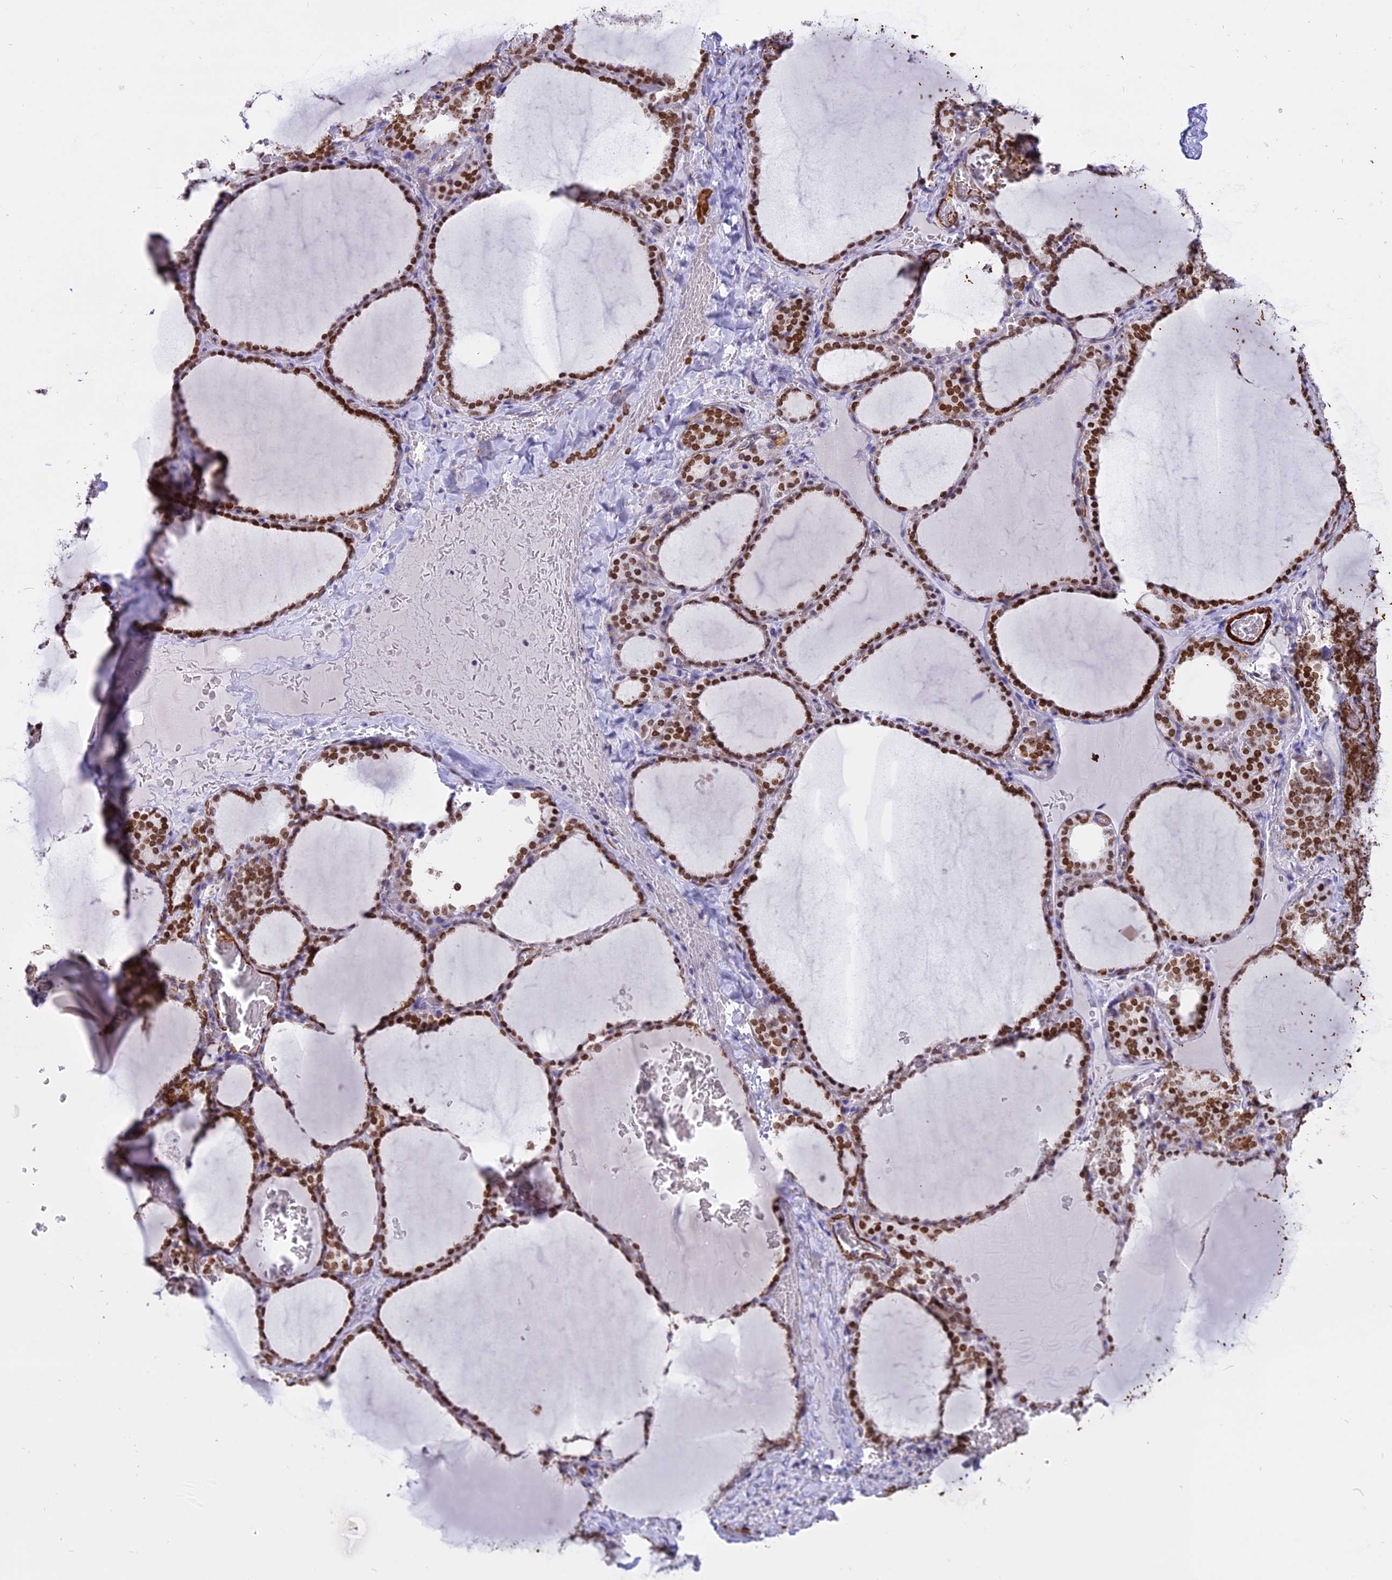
{"staining": {"intensity": "moderate", "quantity": ">75%", "location": "nuclear"}, "tissue": "thyroid gland", "cell_type": "Glandular cells", "image_type": "normal", "snomed": [{"axis": "morphology", "description": "Normal tissue, NOS"}, {"axis": "topography", "description": "Thyroid gland"}], "caption": "This image demonstrates immunohistochemistry (IHC) staining of normal human thyroid gland, with medium moderate nuclear expression in about >75% of glandular cells.", "gene": "CENPV", "patient": {"sex": "female", "age": 39}}